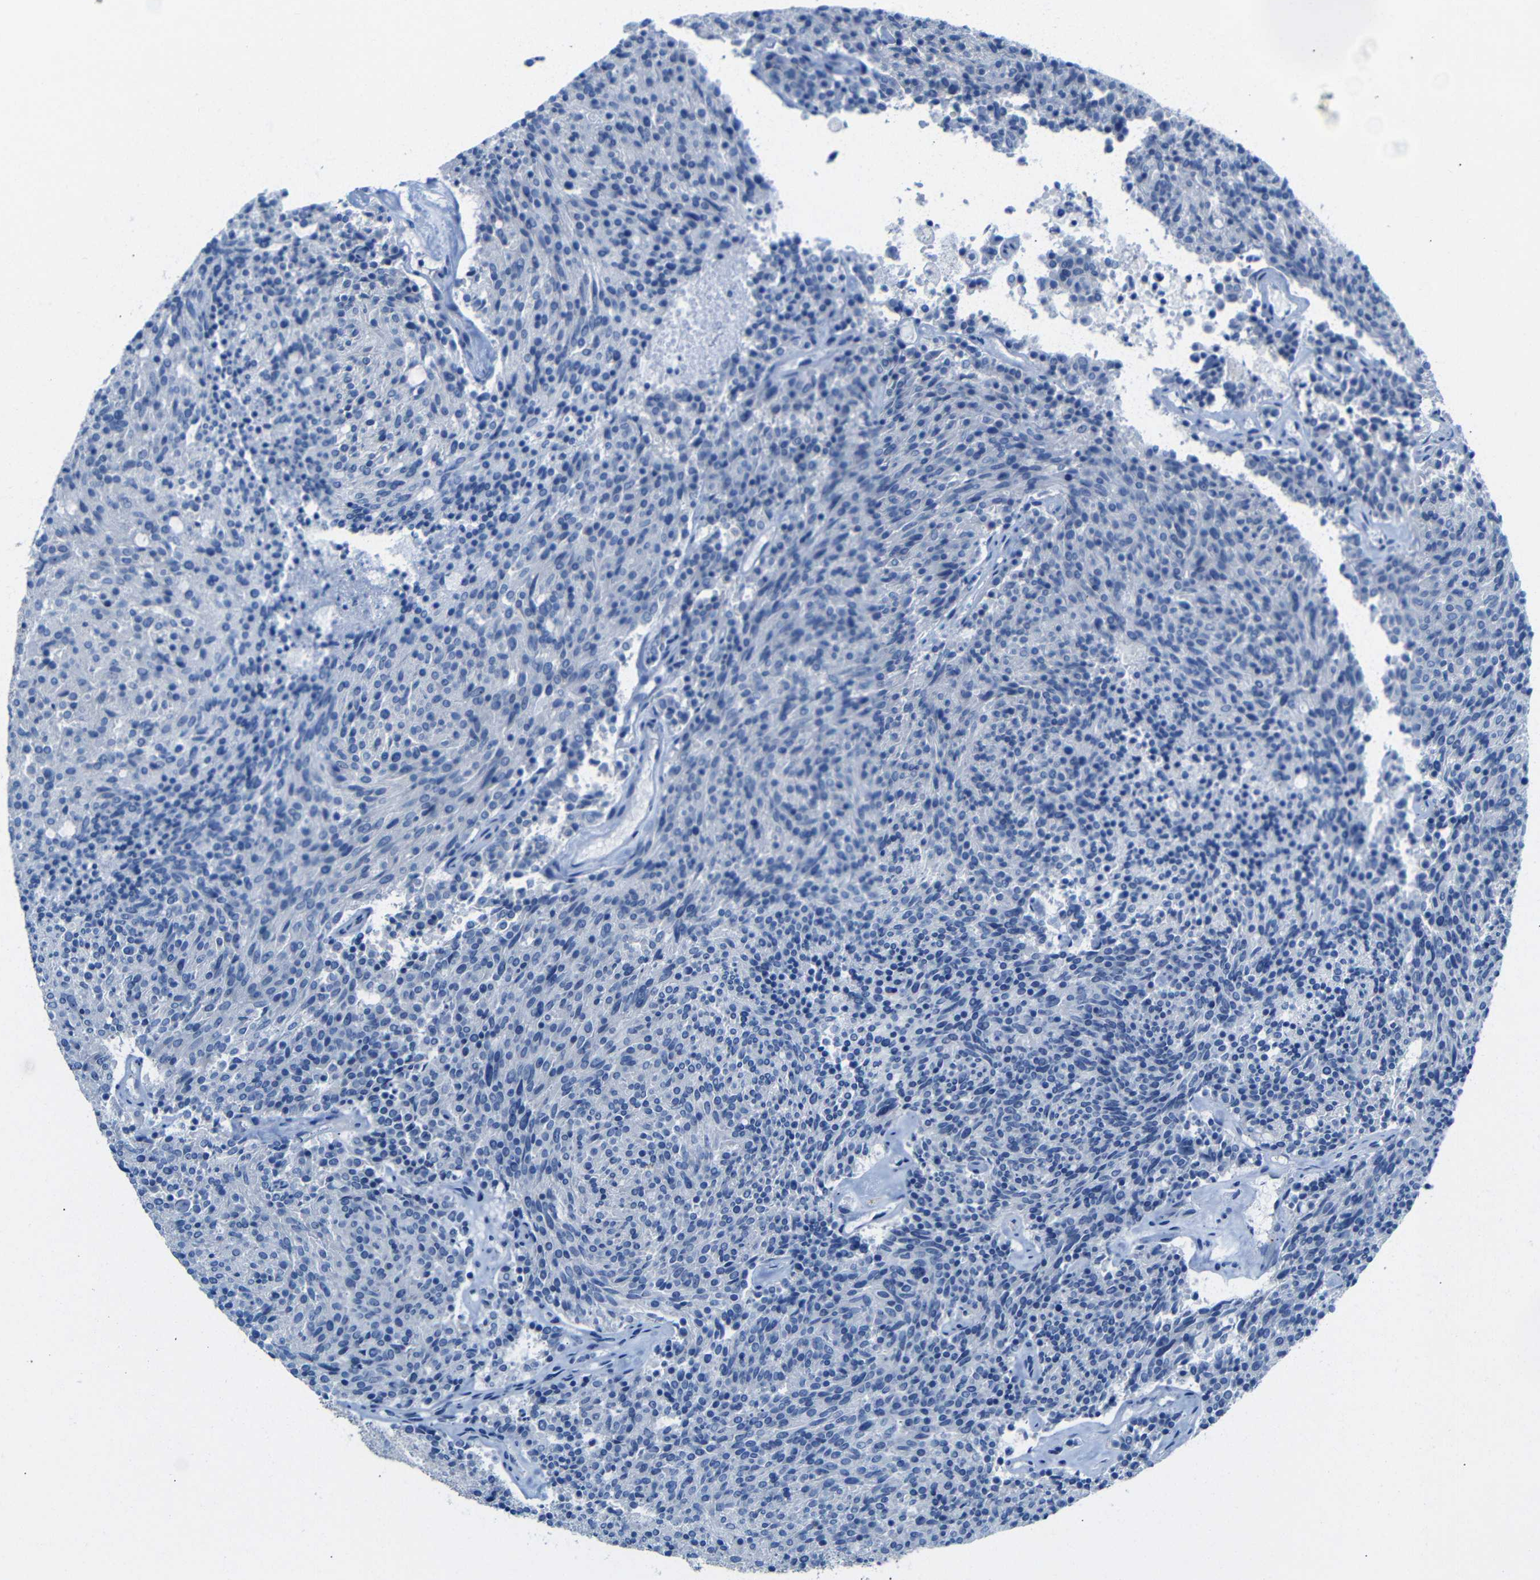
{"staining": {"intensity": "negative", "quantity": "none", "location": "none"}, "tissue": "carcinoid", "cell_type": "Tumor cells", "image_type": "cancer", "snomed": [{"axis": "morphology", "description": "Carcinoid, malignant, NOS"}, {"axis": "topography", "description": "Pancreas"}], "caption": "IHC photomicrograph of neoplastic tissue: human carcinoid stained with DAB exhibits no significant protein staining in tumor cells.", "gene": "C1orf210", "patient": {"sex": "female", "age": 54}}